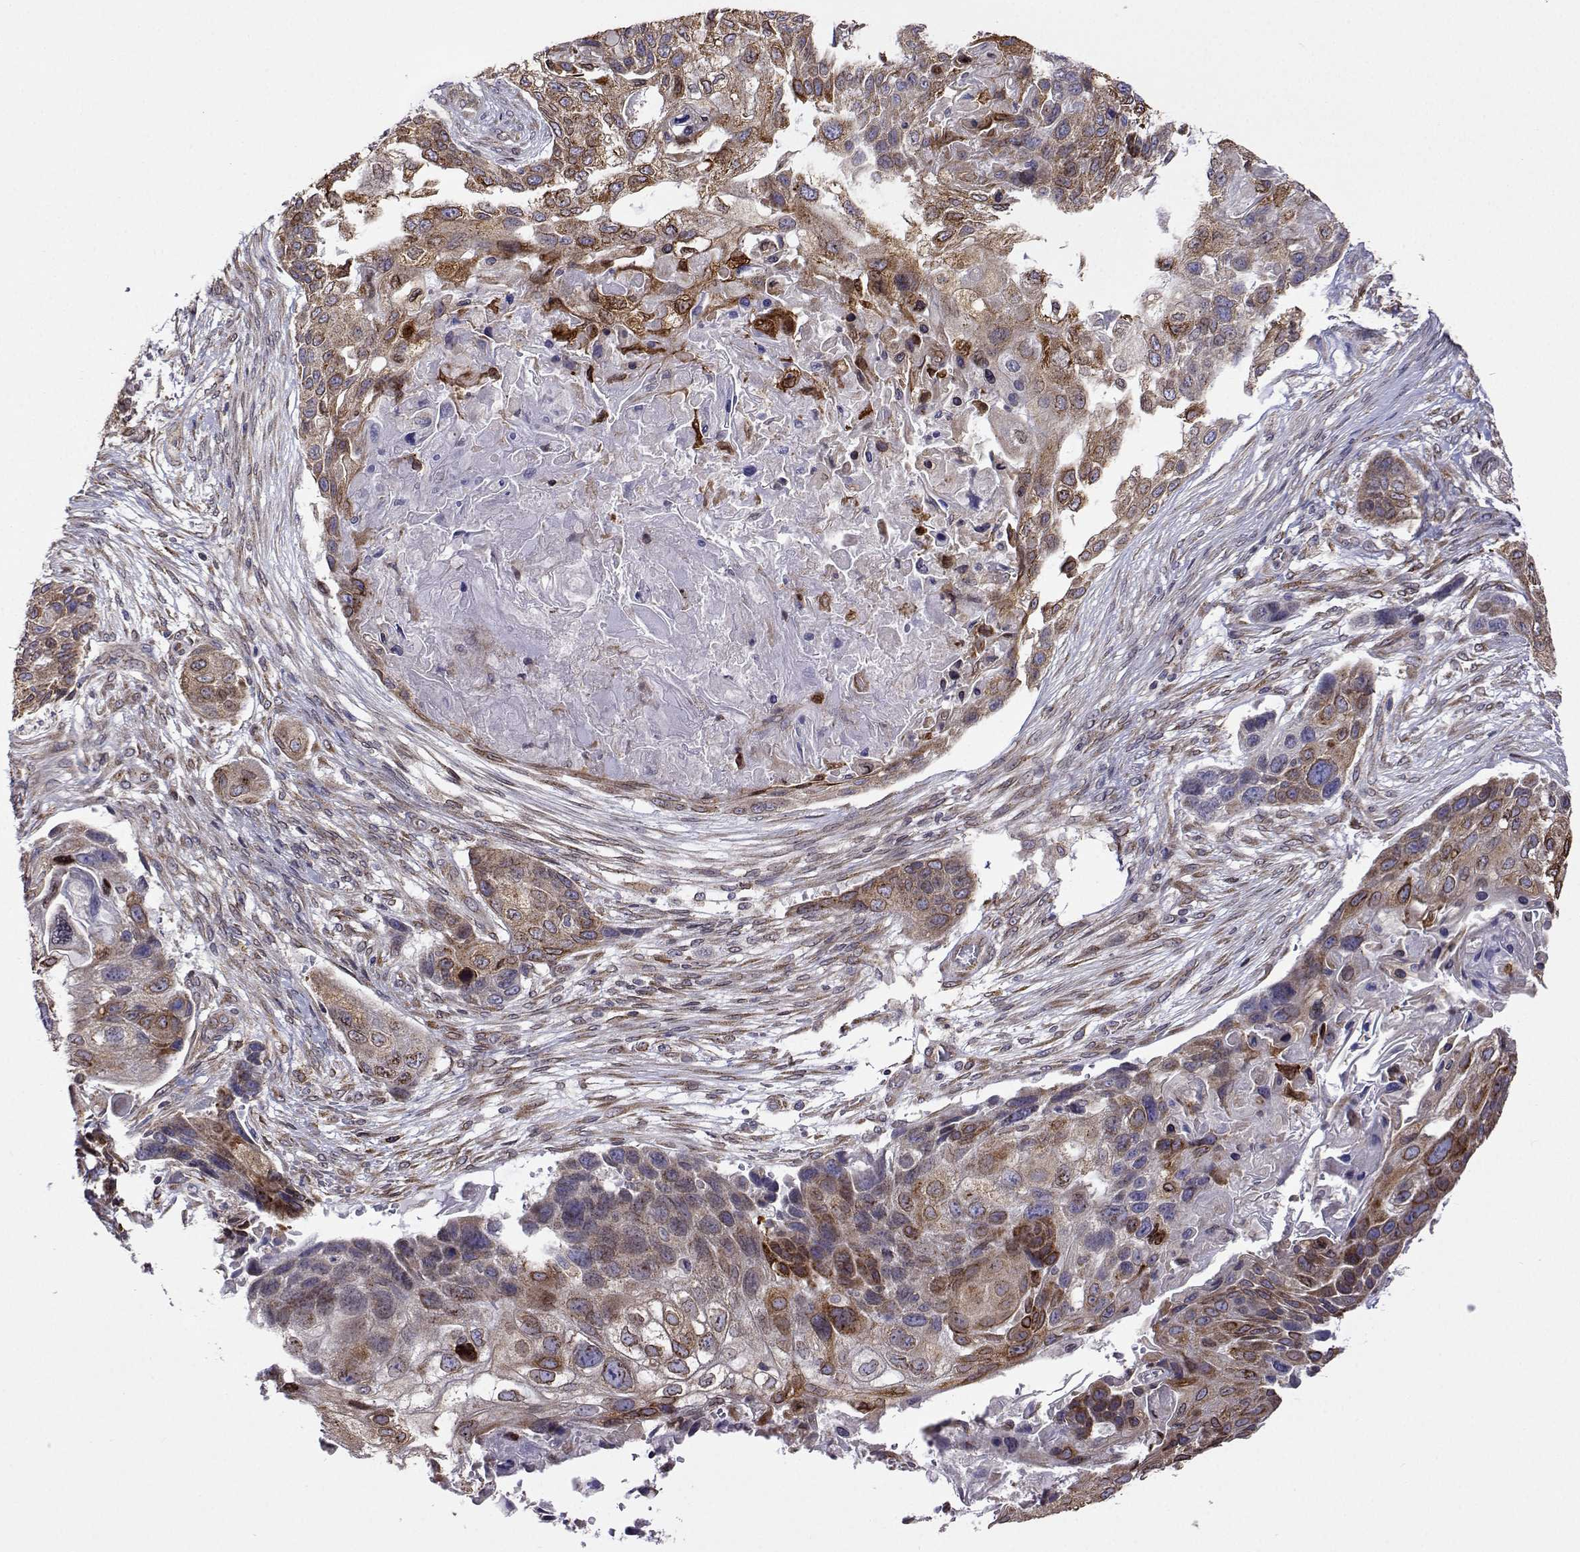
{"staining": {"intensity": "weak", "quantity": ">75%", "location": "cytoplasmic/membranous"}, "tissue": "lung cancer", "cell_type": "Tumor cells", "image_type": "cancer", "snomed": [{"axis": "morphology", "description": "Squamous cell carcinoma, NOS"}, {"axis": "topography", "description": "Lung"}], "caption": "Immunohistochemistry (IHC) photomicrograph of lung cancer (squamous cell carcinoma) stained for a protein (brown), which shows low levels of weak cytoplasmic/membranous expression in approximately >75% of tumor cells.", "gene": "PGRMC2", "patient": {"sex": "male", "age": 69}}